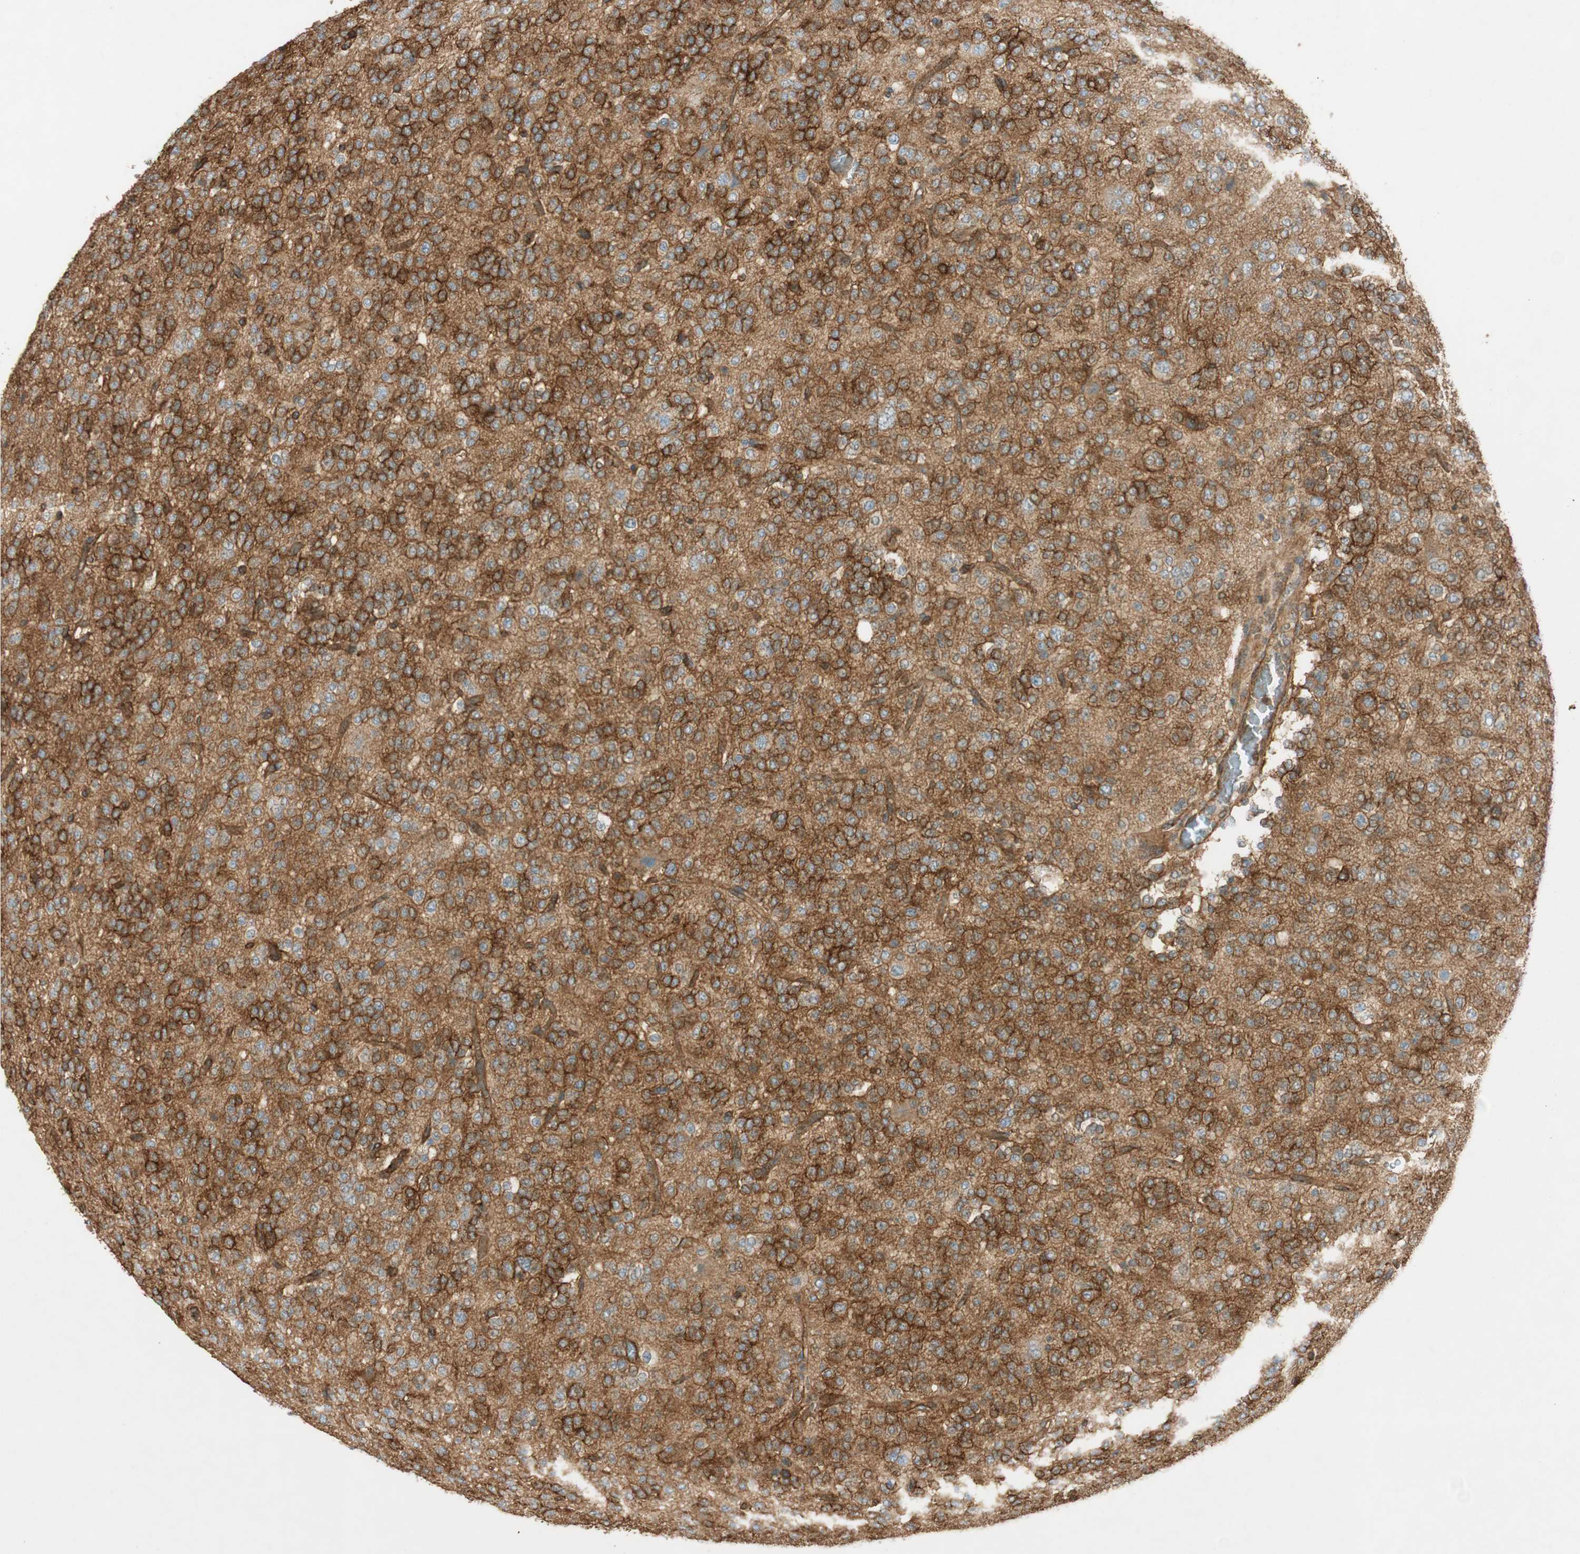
{"staining": {"intensity": "strong", "quantity": ">75%", "location": "cytoplasmic/membranous"}, "tissue": "glioma", "cell_type": "Tumor cells", "image_type": "cancer", "snomed": [{"axis": "morphology", "description": "Glioma, malignant, Low grade"}, {"axis": "topography", "description": "Brain"}], "caption": "Low-grade glioma (malignant) stained for a protein exhibits strong cytoplasmic/membranous positivity in tumor cells.", "gene": "BTN3A3", "patient": {"sex": "male", "age": 38}}